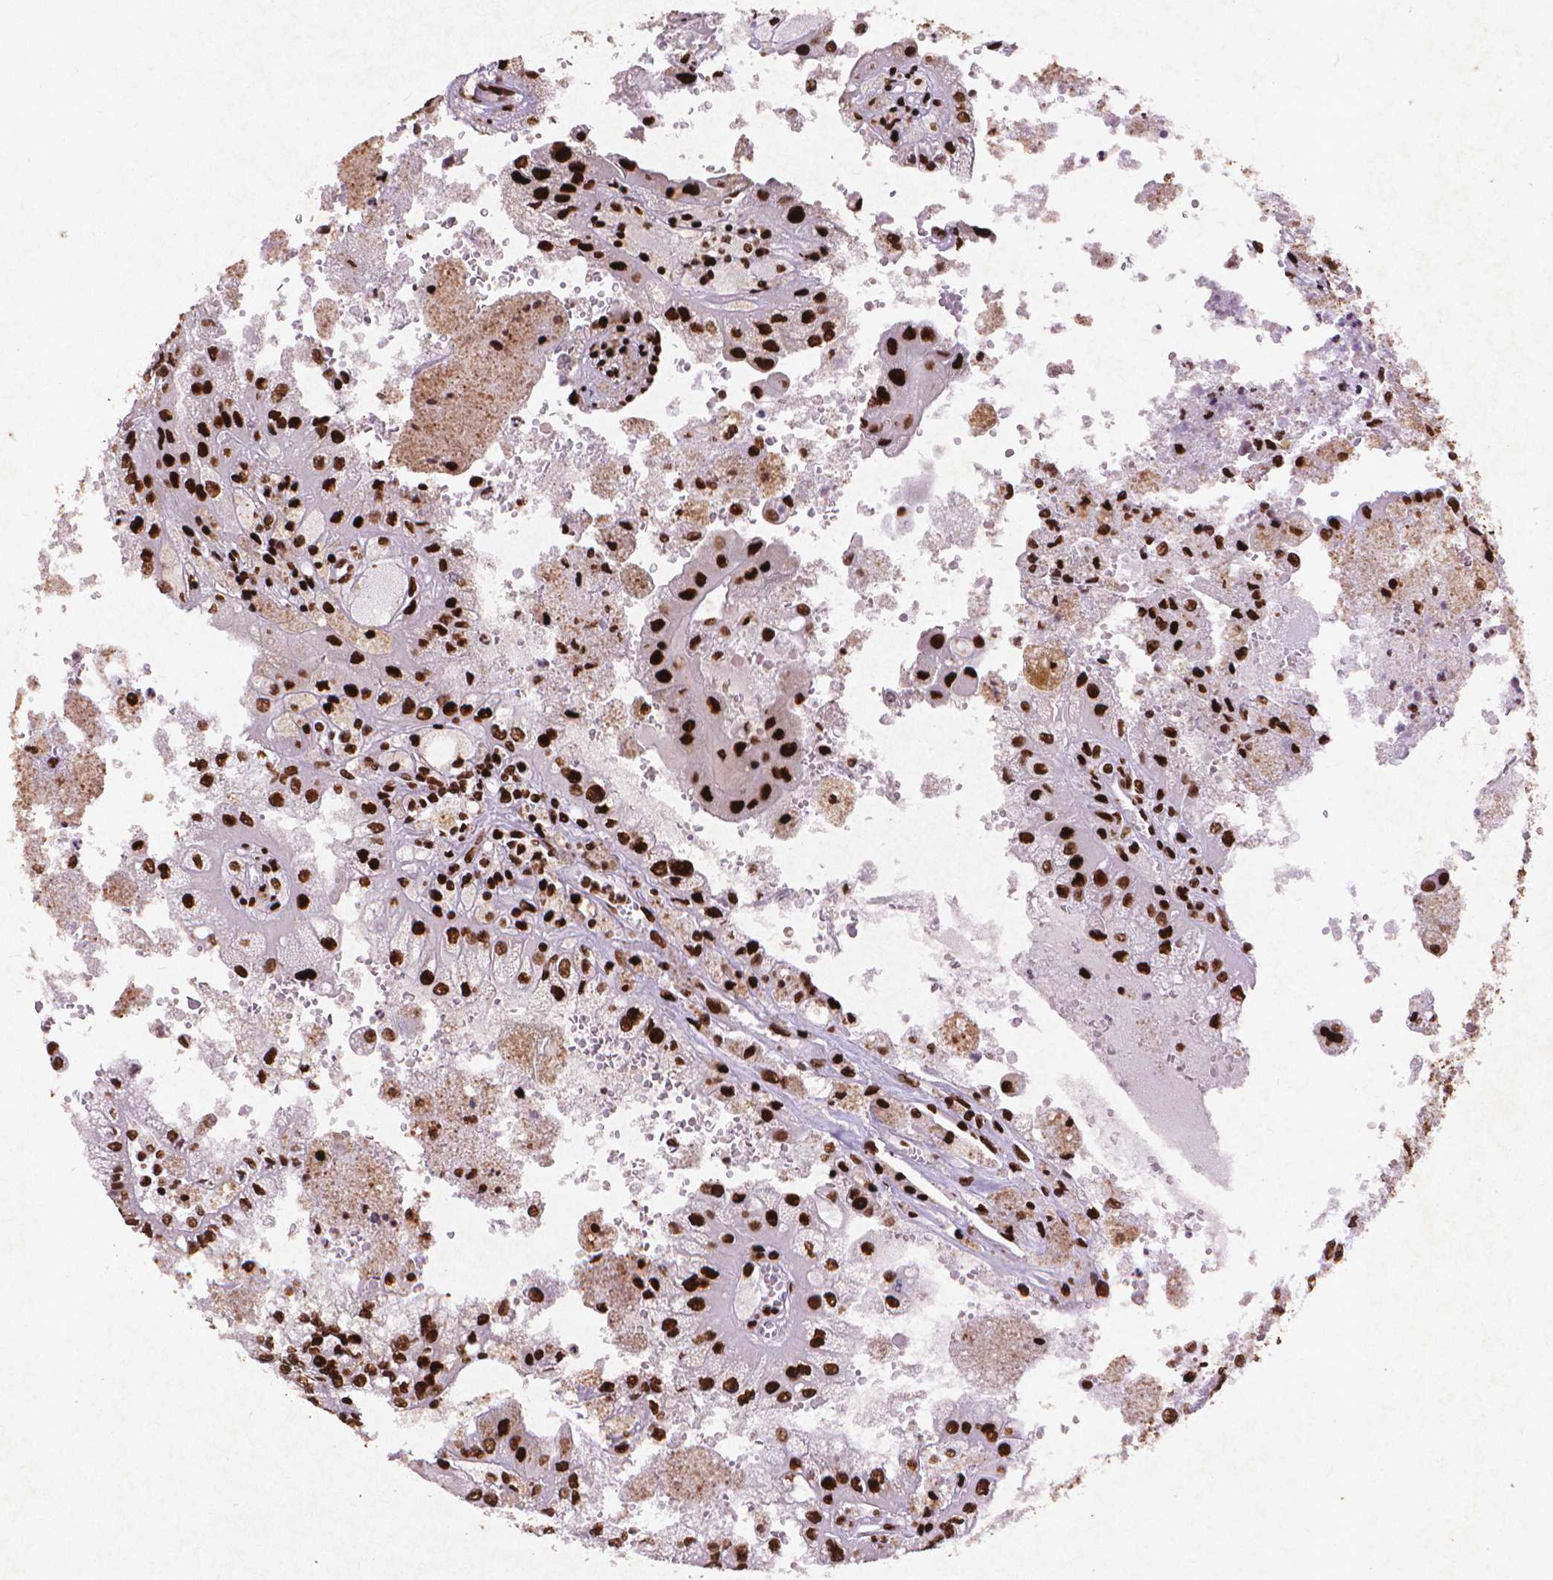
{"staining": {"intensity": "strong", "quantity": ">75%", "location": "nuclear"}, "tissue": "renal cancer", "cell_type": "Tumor cells", "image_type": "cancer", "snomed": [{"axis": "morphology", "description": "Adenocarcinoma, NOS"}, {"axis": "topography", "description": "Kidney"}], "caption": "Renal cancer (adenocarcinoma) was stained to show a protein in brown. There is high levels of strong nuclear staining in approximately >75% of tumor cells. (IHC, brightfield microscopy, high magnification).", "gene": "CITED2", "patient": {"sex": "male", "age": 58}}